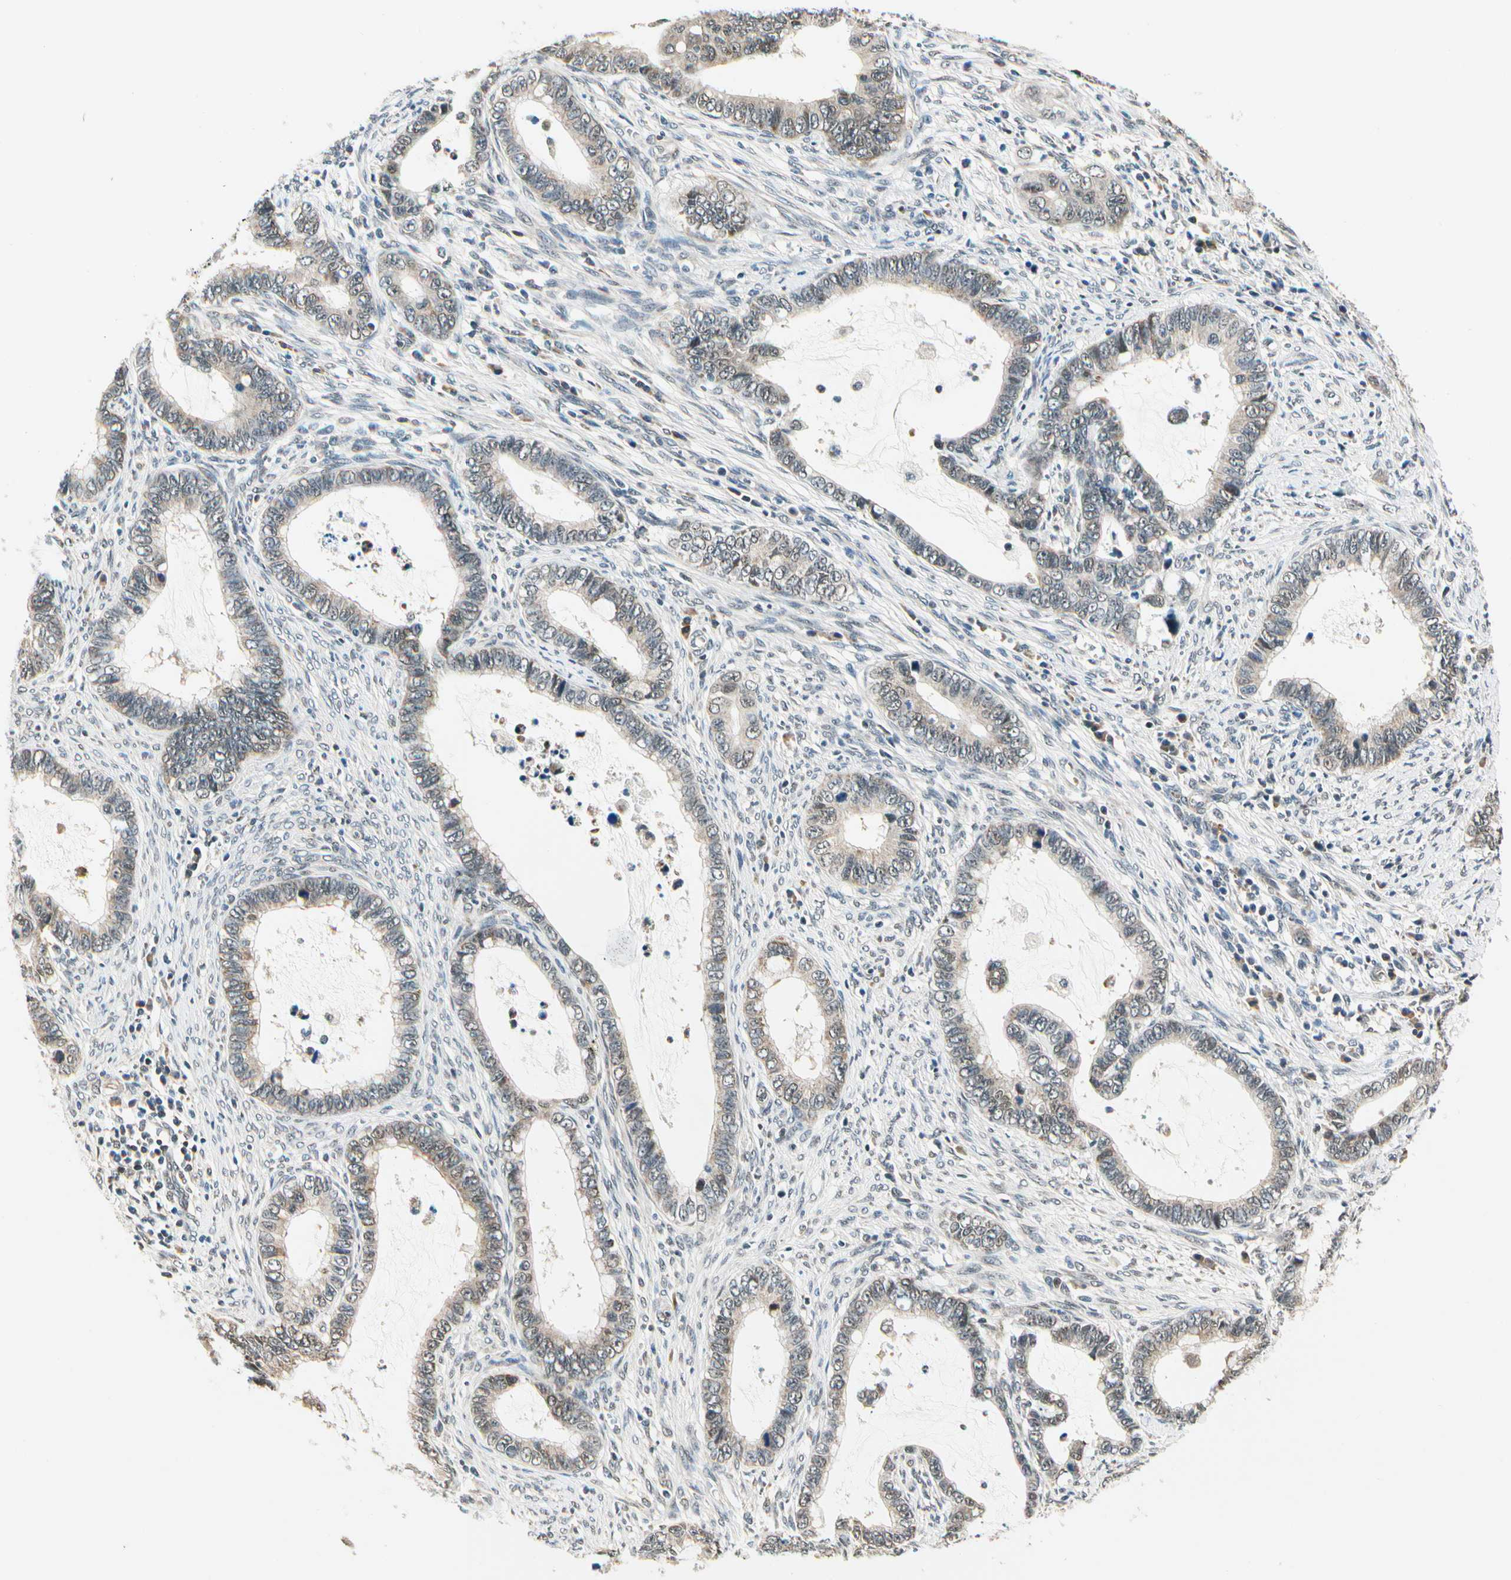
{"staining": {"intensity": "weak", "quantity": "25%-75%", "location": "cytoplasmic/membranous"}, "tissue": "cervical cancer", "cell_type": "Tumor cells", "image_type": "cancer", "snomed": [{"axis": "morphology", "description": "Adenocarcinoma, NOS"}, {"axis": "topography", "description": "Cervix"}], "caption": "Cervical adenocarcinoma stained with DAB IHC exhibits low levels of weak cytoplasmic/membranous positivity in approximately 25%-75% of tumor cells. (brown staining indicates protein expression, while blue staining denotes nuclei).", "gene": "PDK2", "patient": {"sex": "female", "age": 44}}